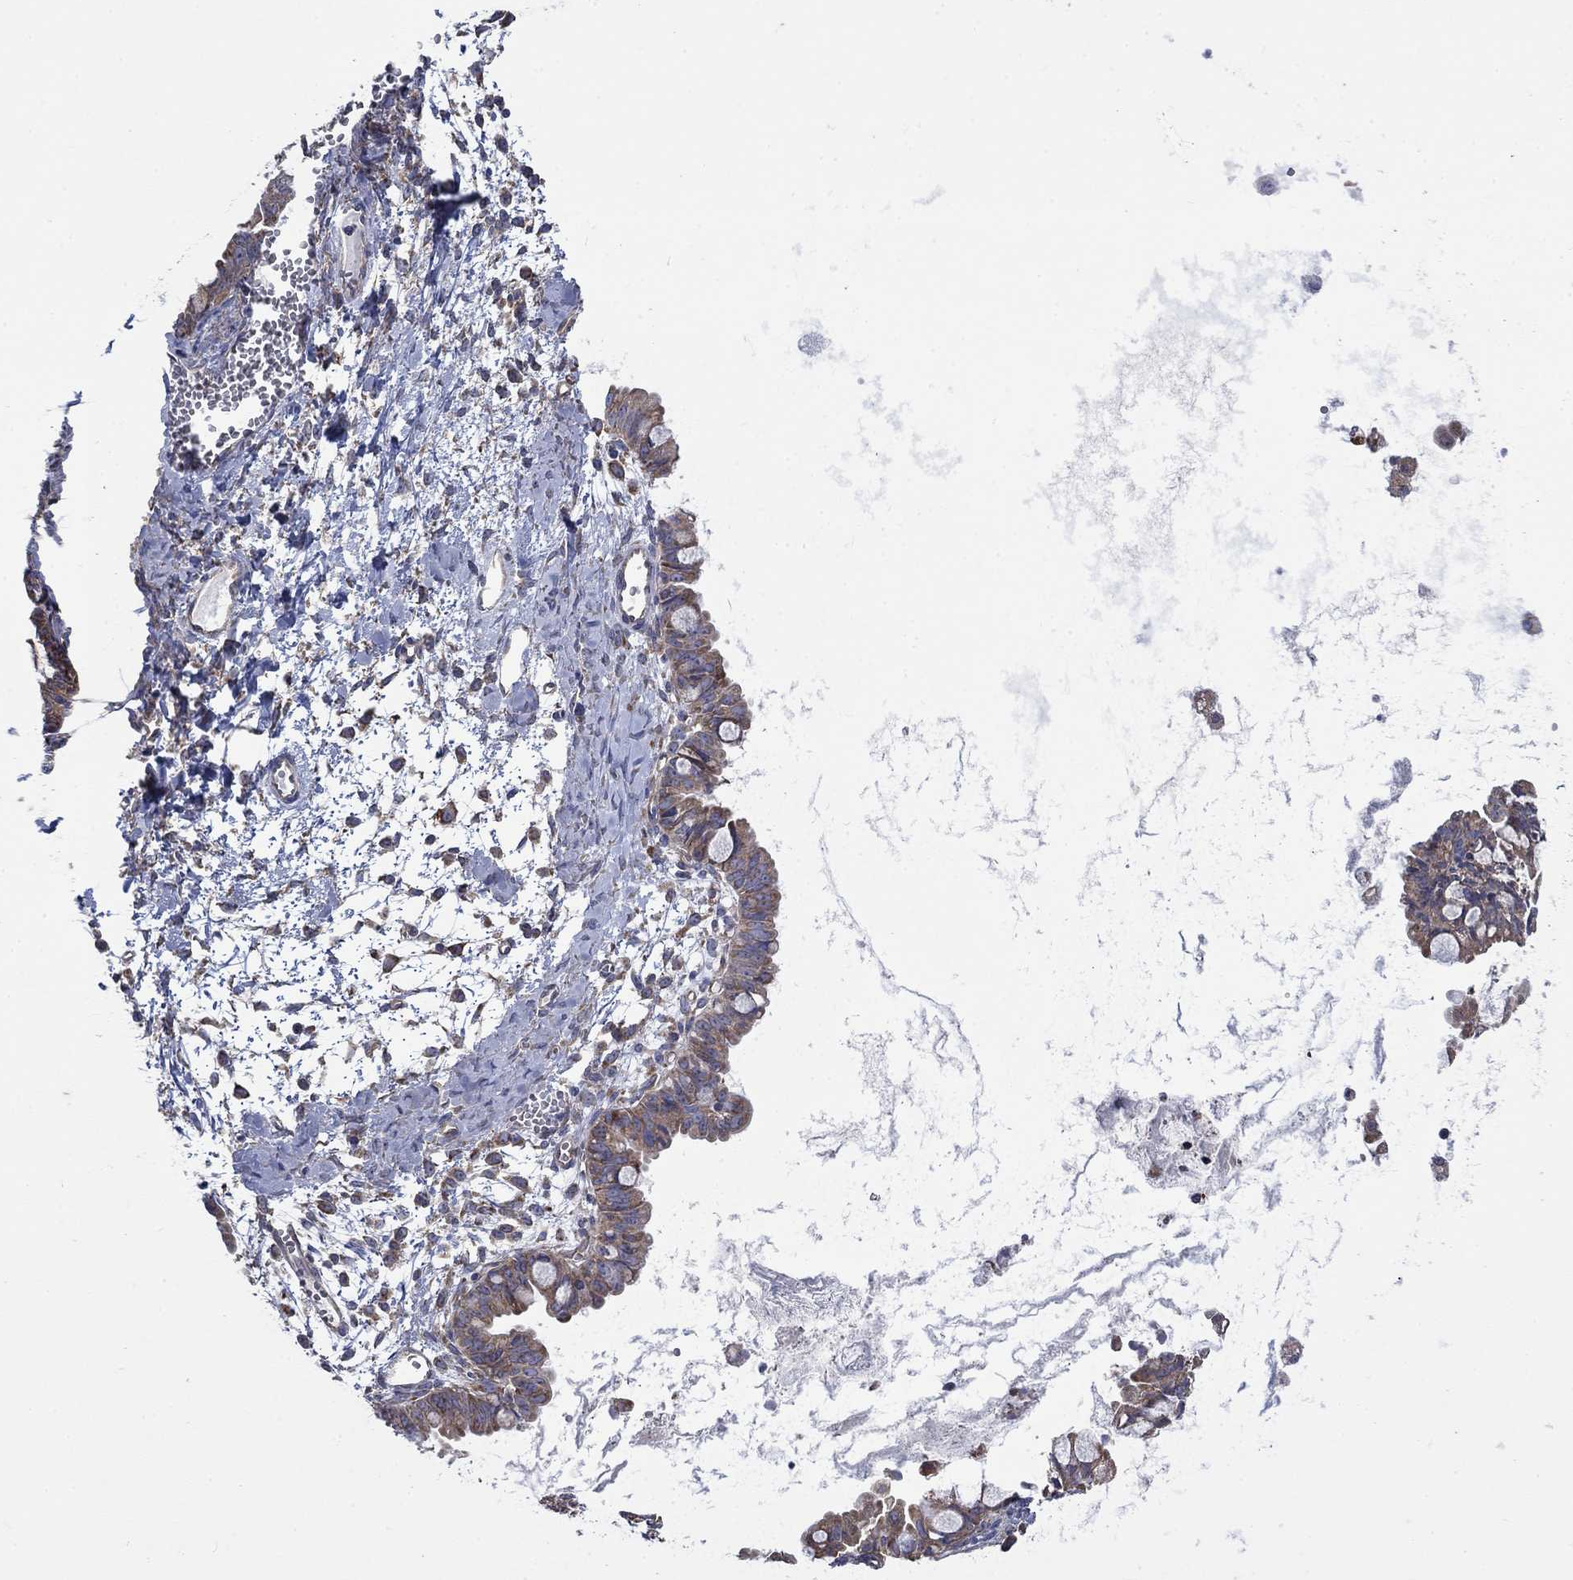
{"staining": {"intensity": "moderate", "quantity": "25%-75%", "location": "cytoplasmic/membranous"}, "tissue": "ovarian cancer", "cell_type": "Tumor cells", "image_type": "cancer", "snomed": [{"axis": "morphology", "description": "Cystadenocarcinoma, mucinous, NOS"}, {"axis": "topography", "description": "Ovary"}], "caption": "IHC (DAB) staining of ovarian cancer shows moderate cytoplasmic/membranous protein staining in approximately 25%-75% of tumor cells.", "gene": "RPLP0", "patient": {"sex": "female", "age": 63}}